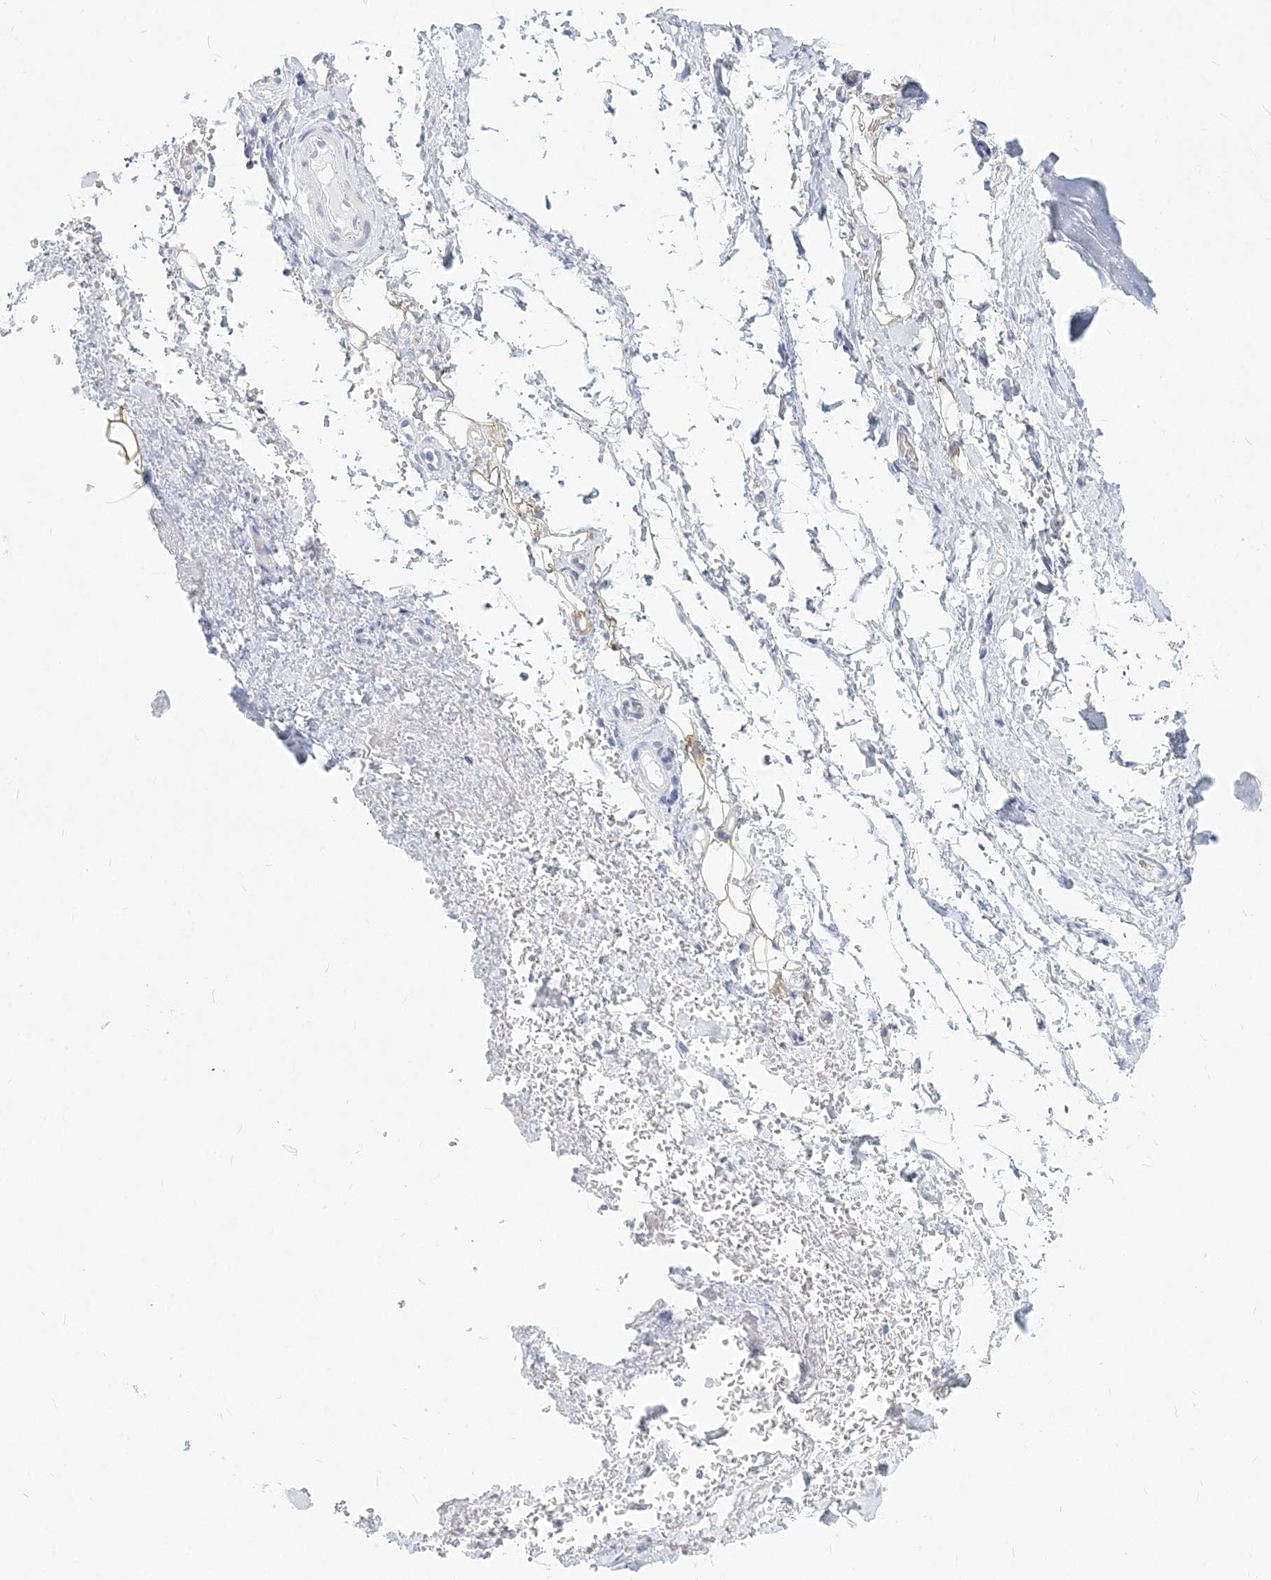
{"staining": {"intensity": "negative", "quantity": "none", "location": "none"}, "tissue": "adipose tissue", "cell_type": "Adipocytes", "image_type": "normal", "snomed": [{"axis": "morphology", "description": "Normal tissue, NOS"}, {"axis": "morphology", "description": "Adenocarcinoma, NOS"}, {"axis": "topography", "description": "Stomach, upper"}, {"axis": "topography", "description": "Peripheral nerve tissue"}], "caption": "Adipocytes show no significant protein positivity in normal adipose tissue. Nuclei are stained in blue.", "gene": "CSN1S1", "patient": {"sex": "male", "age": 62}}